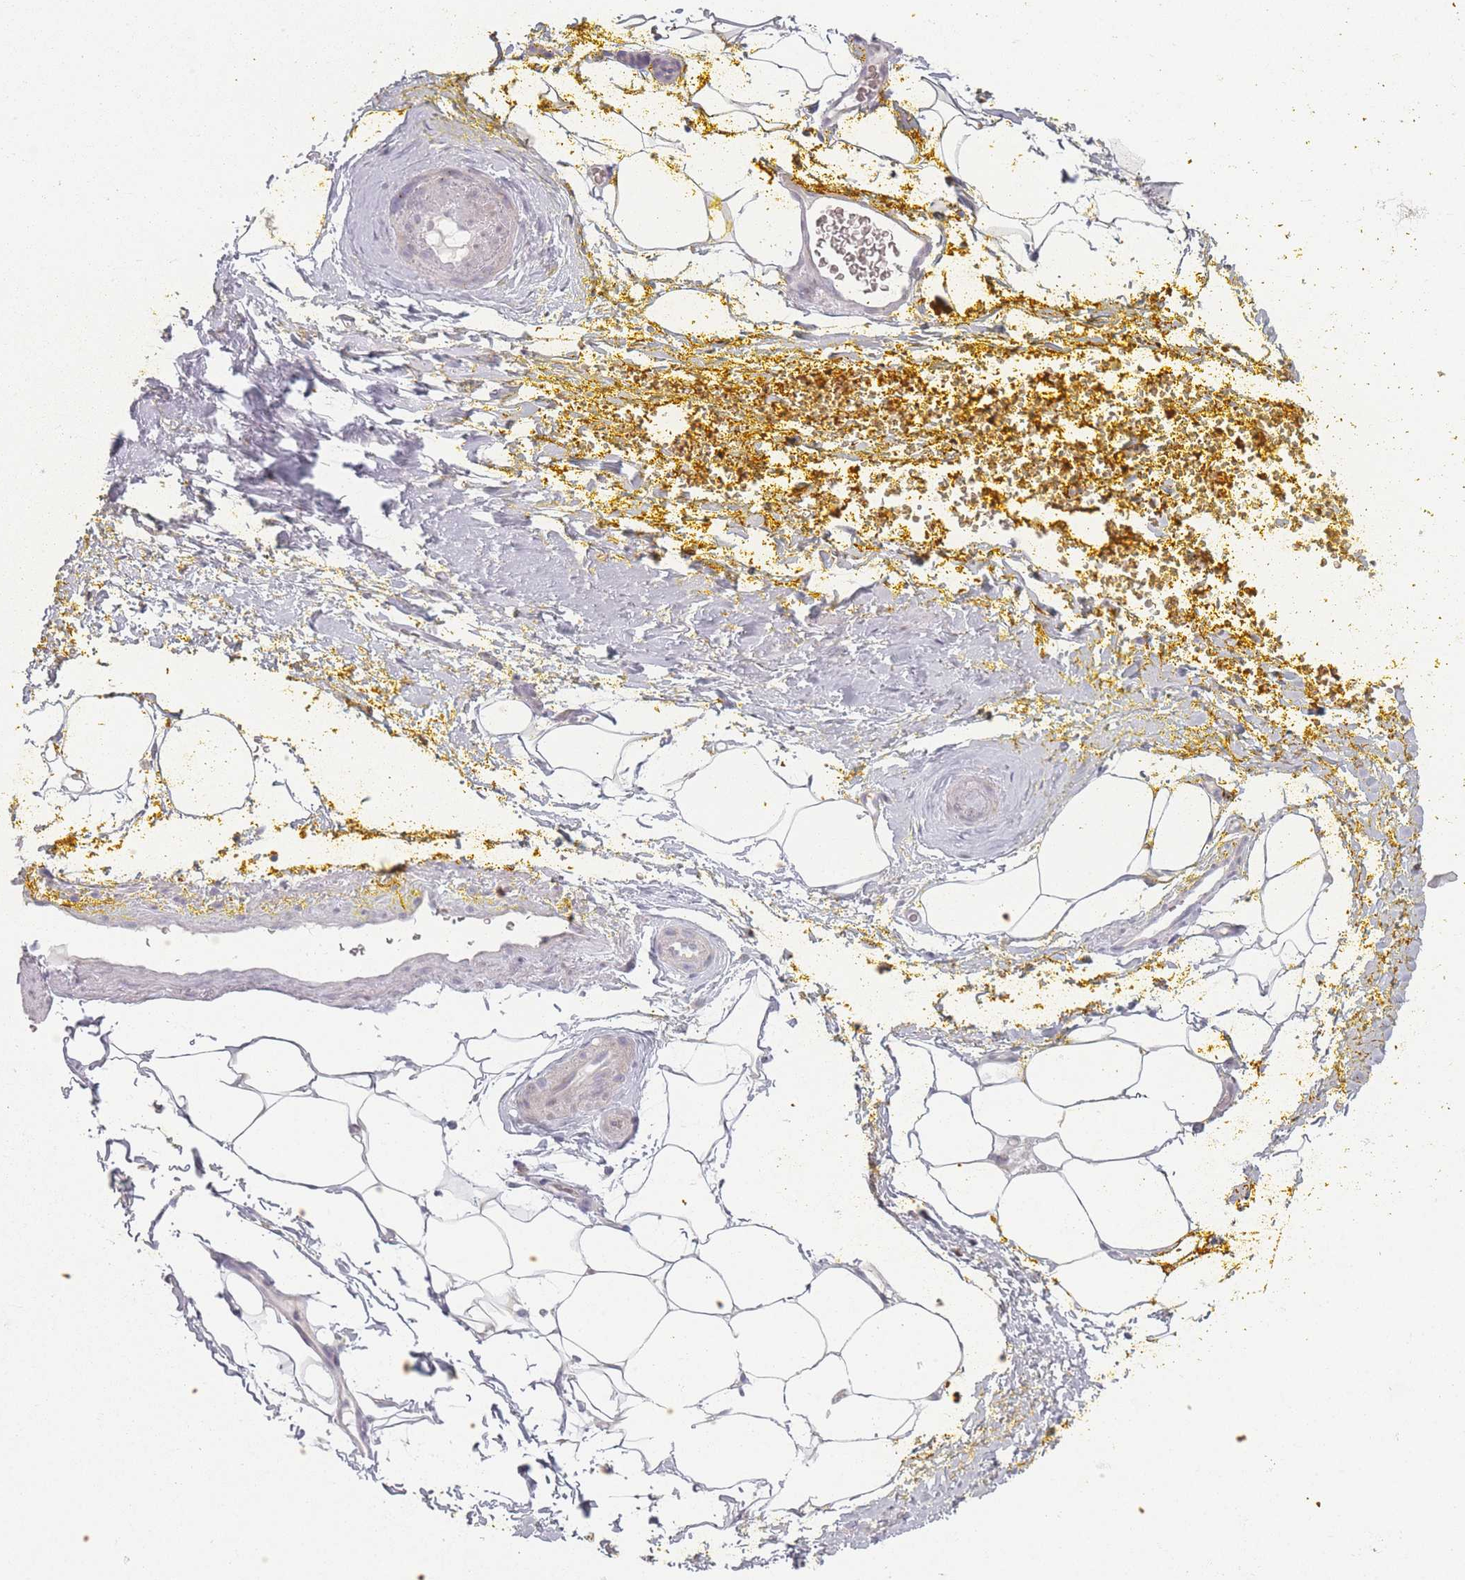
{"staining": {"intensity": "negative", "quantity": "none", "location": "none"}, "tissue": "adipose tissue", "cell_type": "Adipocytes", "image_type": "normal", "snomed": [{"axis": "morphology", "description": "Normal tissue, NOS"}, {"axis": "morphology", "description": "Adenocarcinoma, Low grade"}, {"axis": "topography", "description": "Prostate"}, {"axis": "topography", "description": "Peripheral nerve tissue"}], "caption": "A high-resolution micrograph shows immunohistochemistry (IHC) staining of benign adipose tissue, which exhibits no significant positivity in adipocytes.", "gene": "RASL10B", "patient": {"sex": "male", "age": 63}}